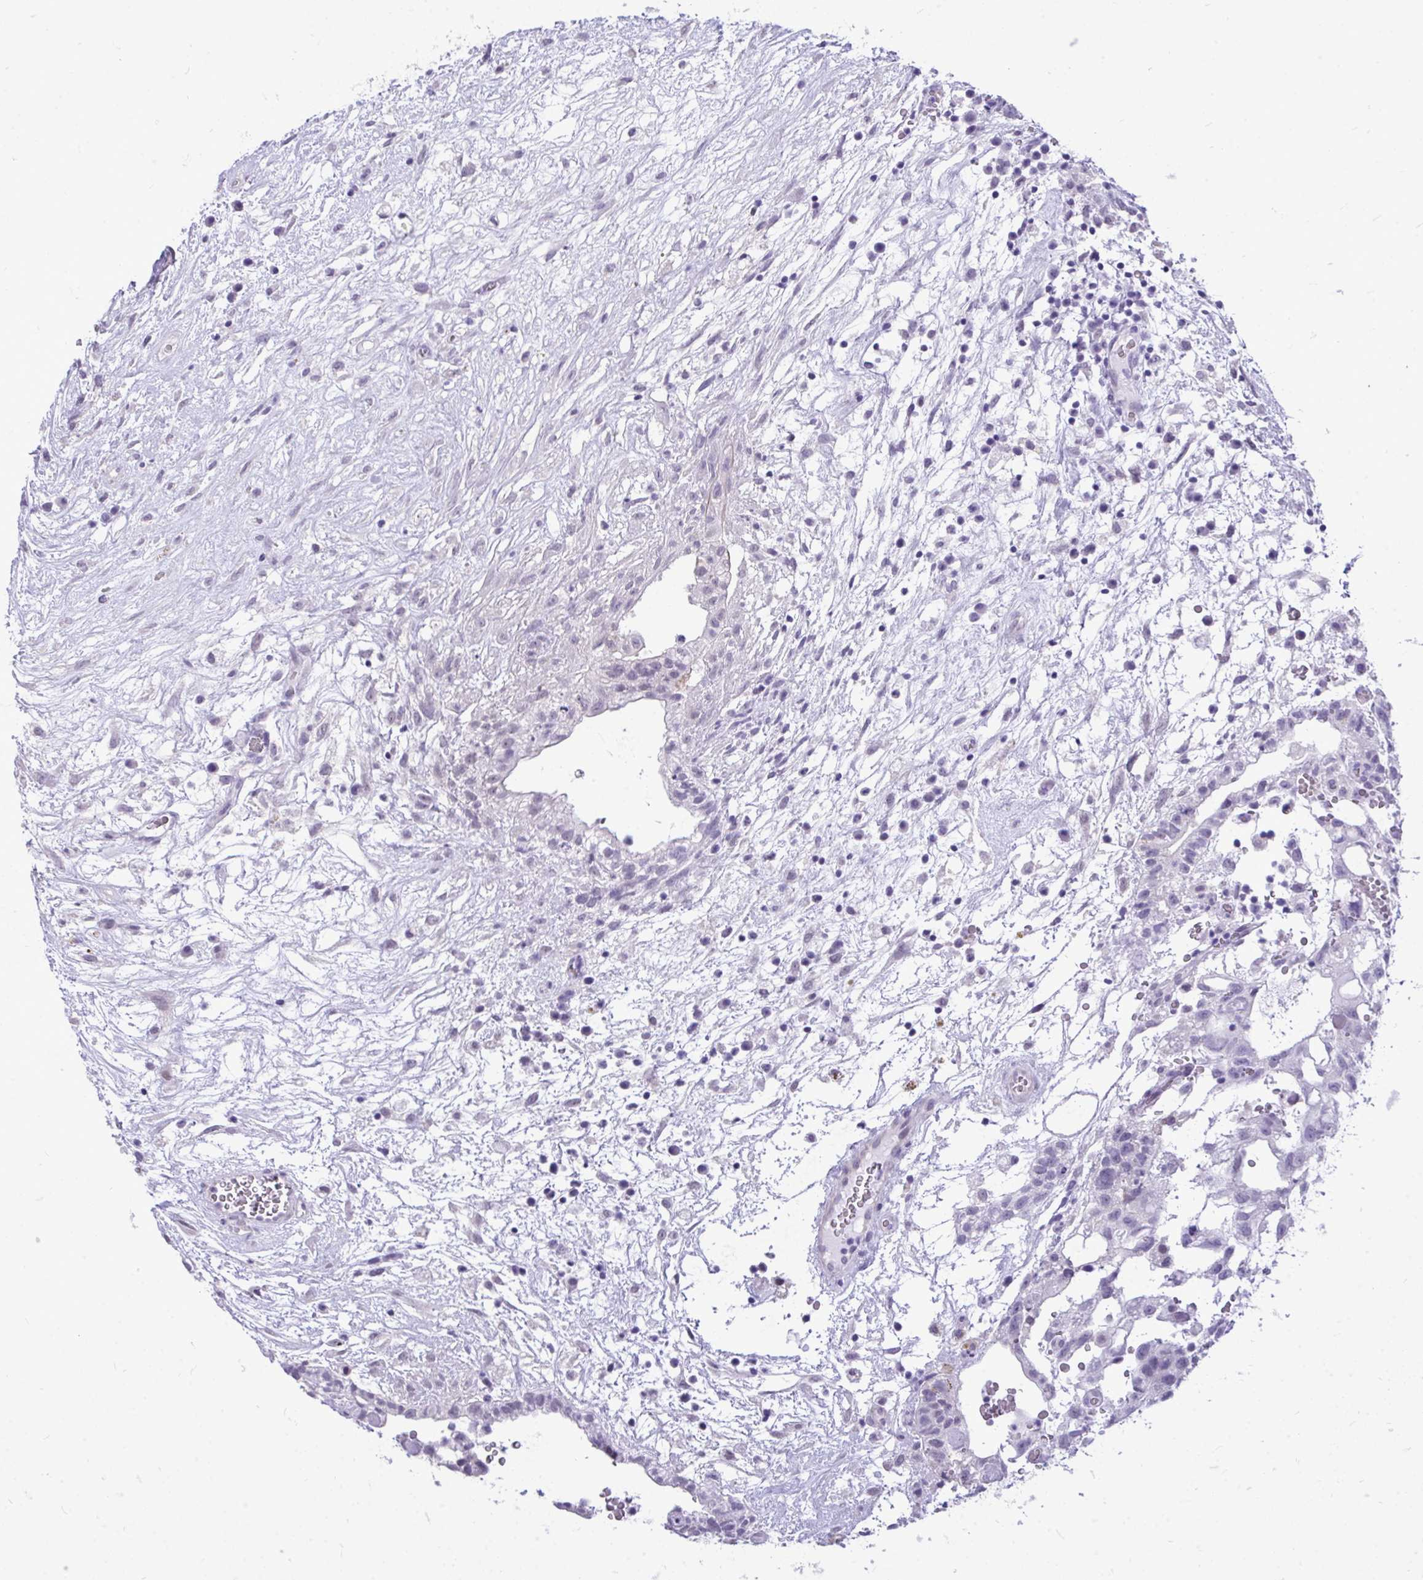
{"staining": {"intensity": "negative", "quantity": "none", "location": "none"}, "tissue": "testis cancer", "cell_type": "Tumor cells", "image_type": "cancer", "snomed": [{"axis": "morphology", "description": "Normal tissue, NOS"}, {"axis": "morphology", "description": "Carcinoma, Embryonal, NOS"}, {"axis": "topography", "description": "Testis"}], "caption": "The photomicrograph shows no significant staining in tumor cells of testis cancer (embryonal carcinoma).", "gene": "PRM2", "patient": {"sex": "male", "age": 32}}